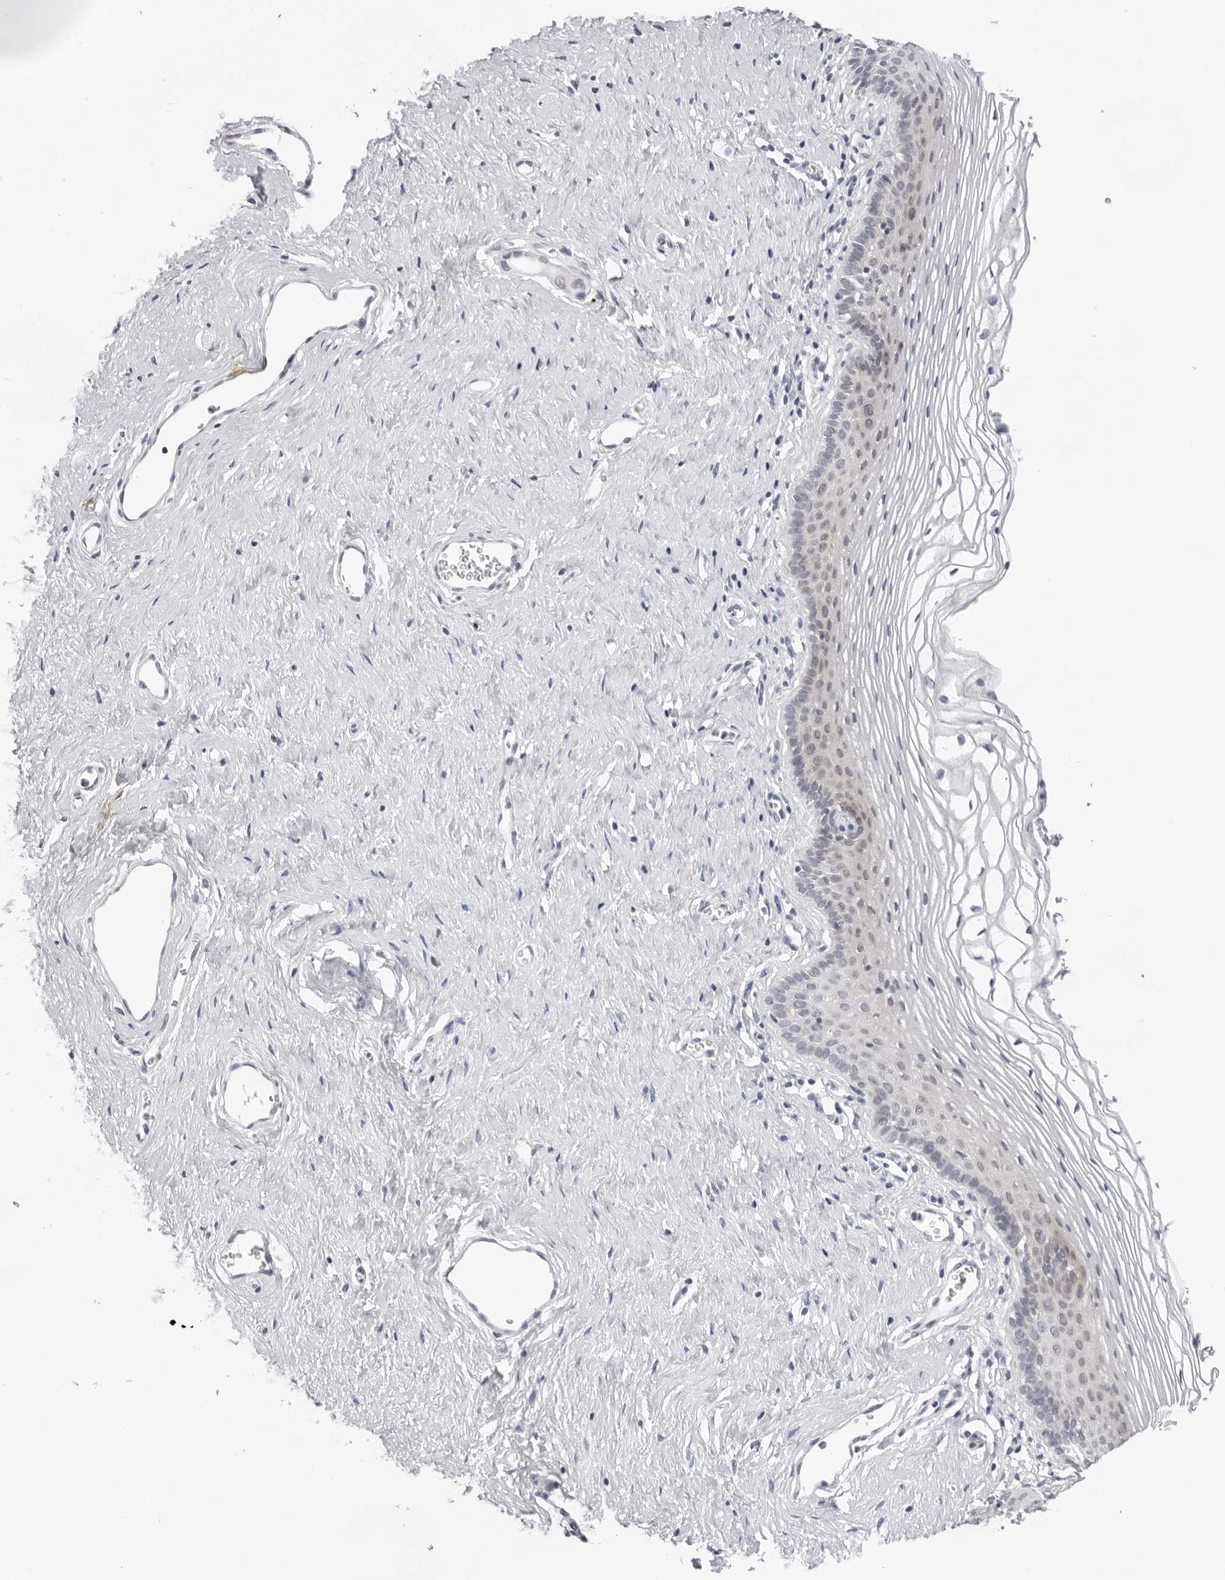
{"staining": {"intensity": "negative", "quantity": "none", "location": "none"}, "tissue": "vagina", "cell_type": "Squamous epithelial cells", "image_type": "normal", "snomed": [{"axis": "morphology", "description": "Normal tissue, NOS"}, {"axis": "topography", "description": "Vagina"}], "caption": "Squamous epithelial cells are negative for protein expression in benign human vagina.", "gene": "IL17RA", "patient": {"sex": "female", "age": 32}}